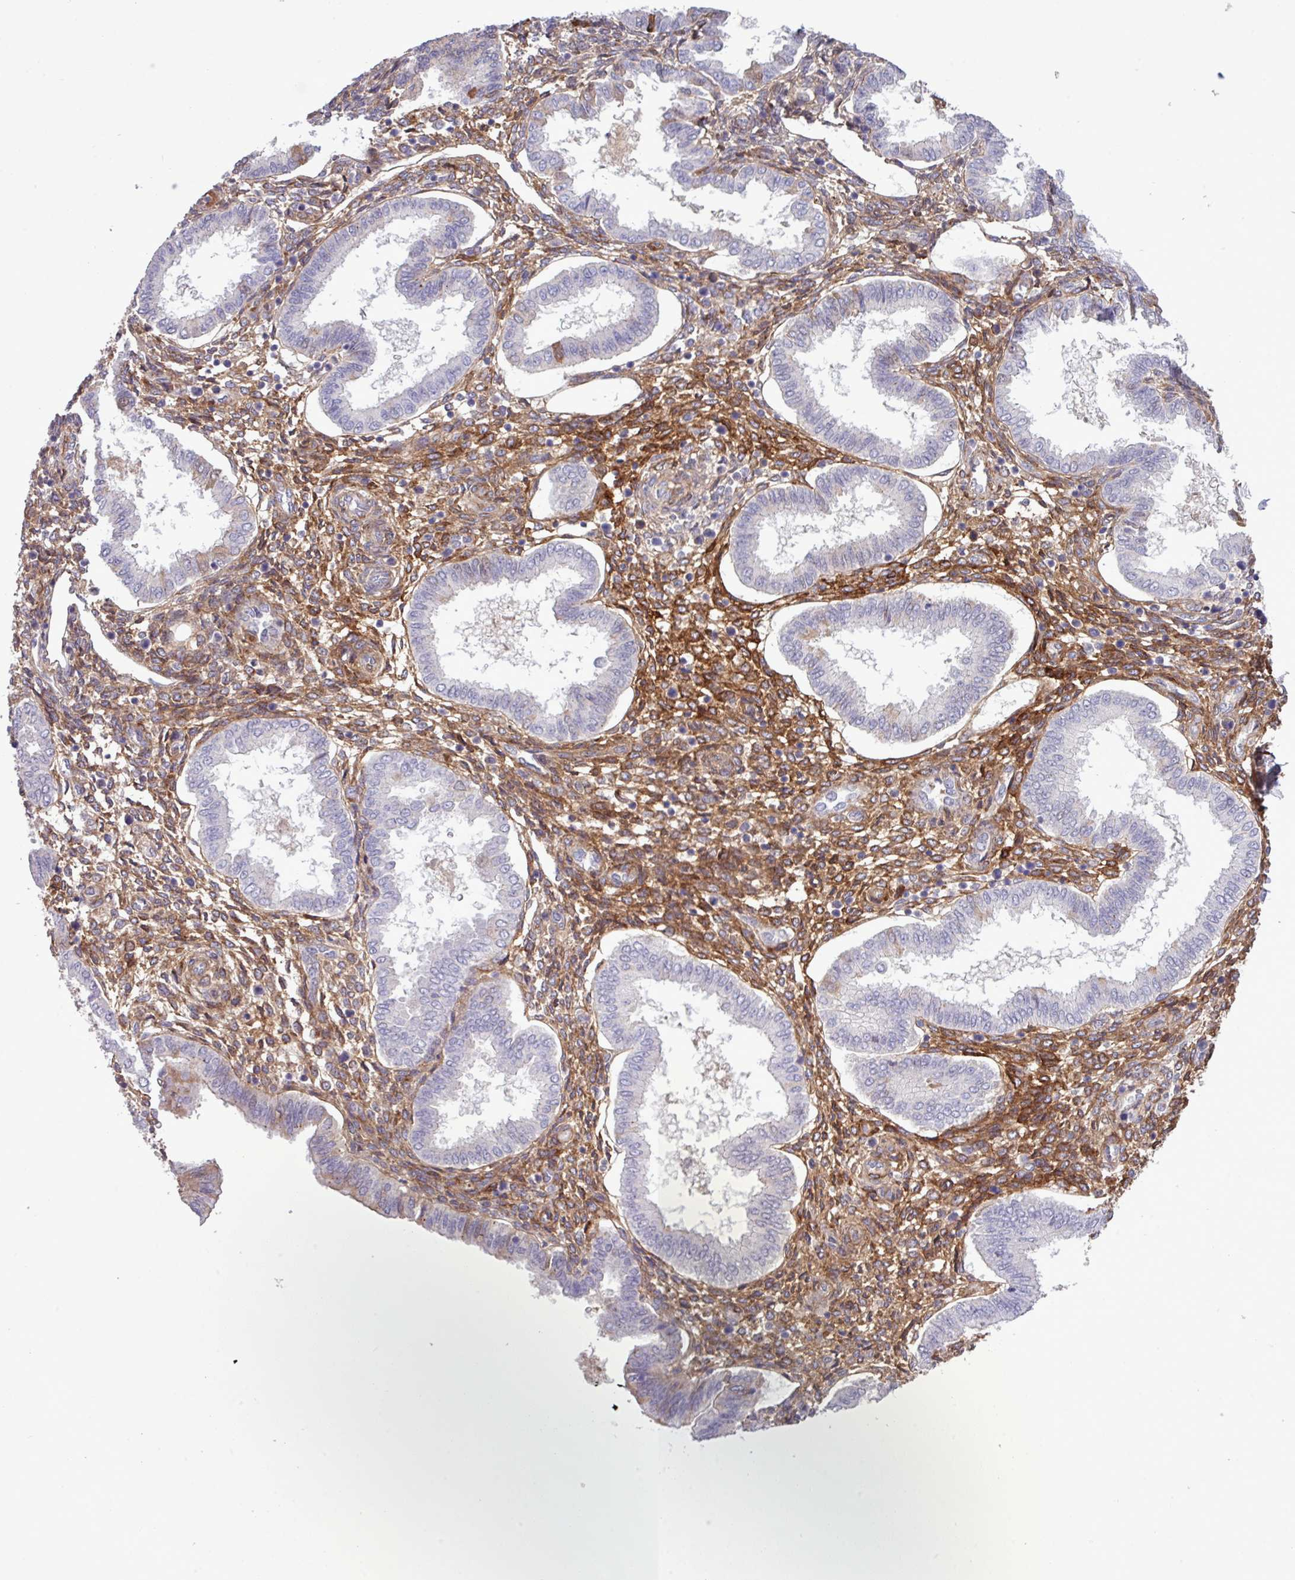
{"staining": {"intensity": "moderate", "quantity": "25%-75%", "location": "cytoplasmic/membranous"}, "tissue": "endometrium", "cell_type": "Cells in endometrial stroma", "image_type": "normal", "snomed": [{"axis": "morphology", "description": "Normal tissue, NOS"}, {"axis": "topography", "description": "Endometrium"}], "caption": "DAB immunohistochemical staining of benign endometrium exhibits moderate cytoplasmic/membranous protein positivity in about 25%-75% of cells in endometrial stroma. The staining was performed using DAB to visualize the protein expression in brown, while the nuclei were stained in blue with hematoxylin (Magnification: 20x).", "gene": "CD248", "patient": {"sex": "female", "age": 24}}